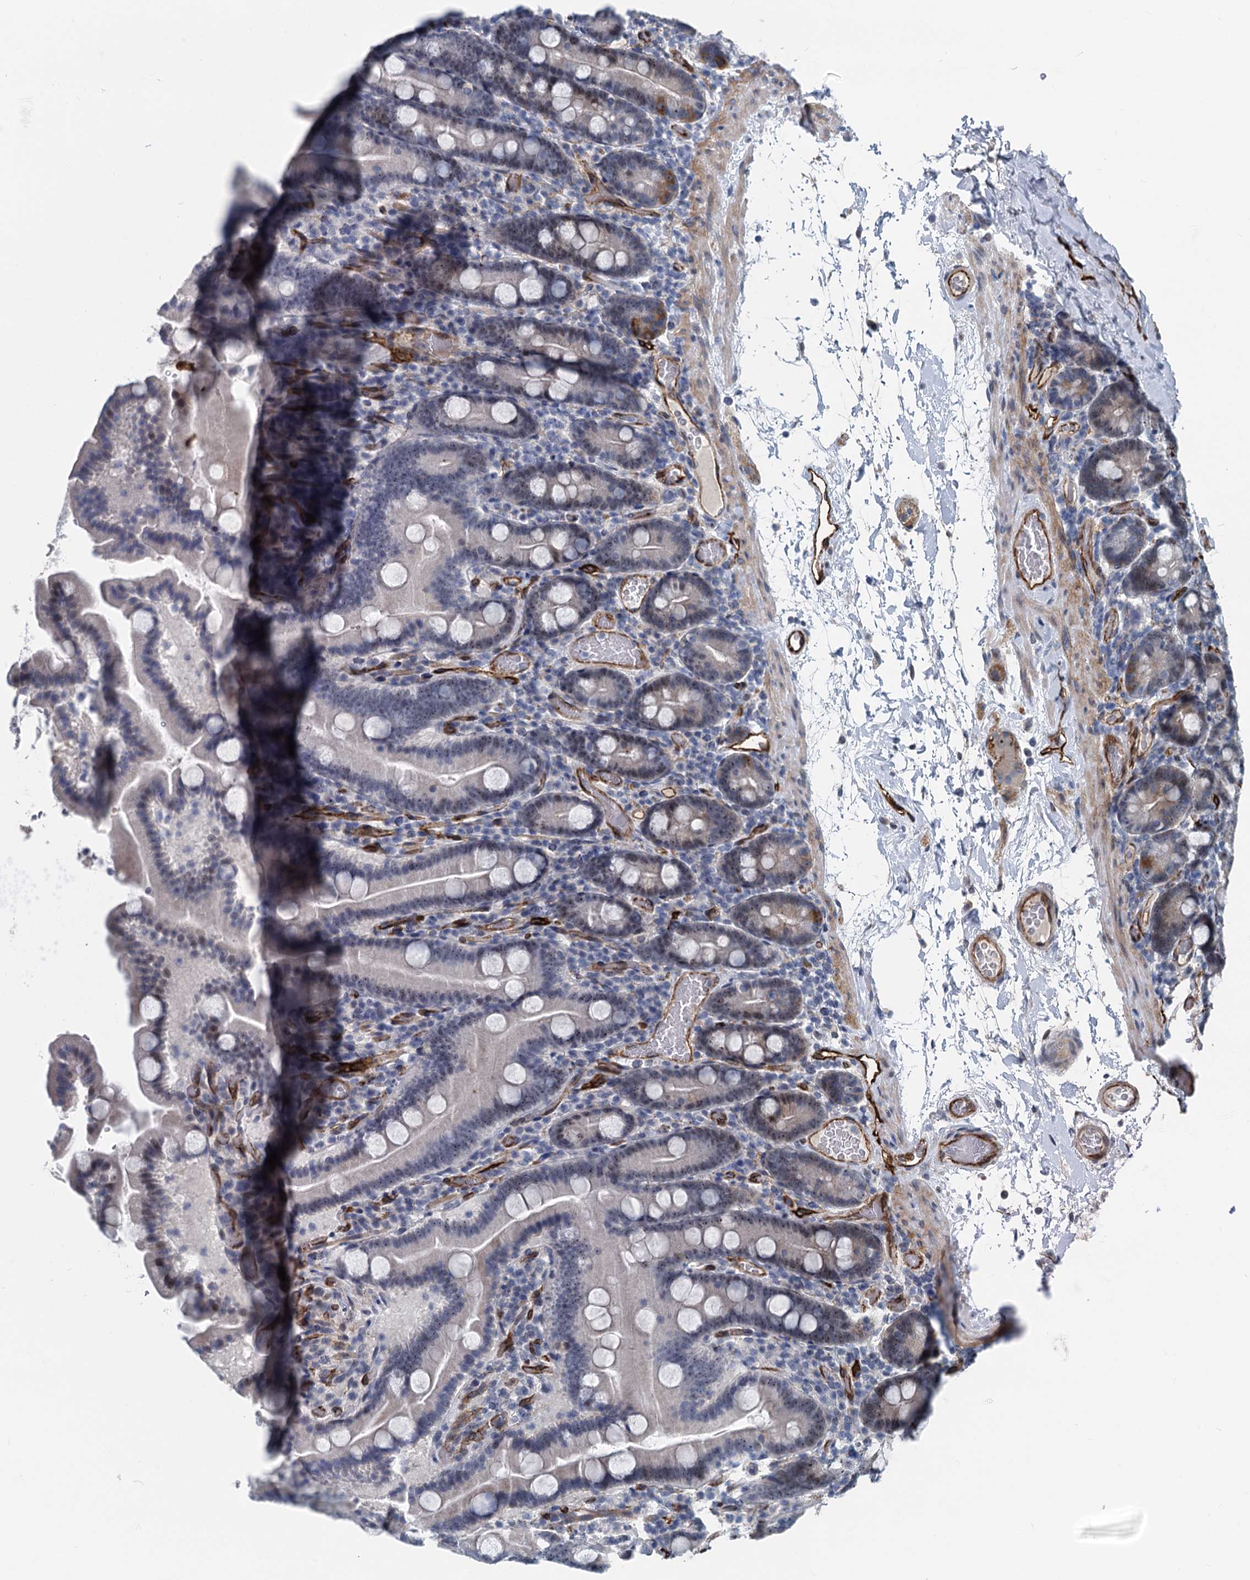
{"staining": {"intensity": "moderate", "quantity": "<25%", "location": "nuclear"}, "tissue": "duodenum", "cell_type": "Glandular cells", "image_type": "normal", "snomed": [{"axis": "morphology", "description": "Normal tissue, NOS"}, {"axis": "topography", "description": "Duodenum"}], "caption": "Normal duodenum shows moderate nuclear positivity in about <25% of glandular cells, visualized by immunohistochemistry.", "gene": "ASXL3", "patient": {"sex": "male", "age": 55}}